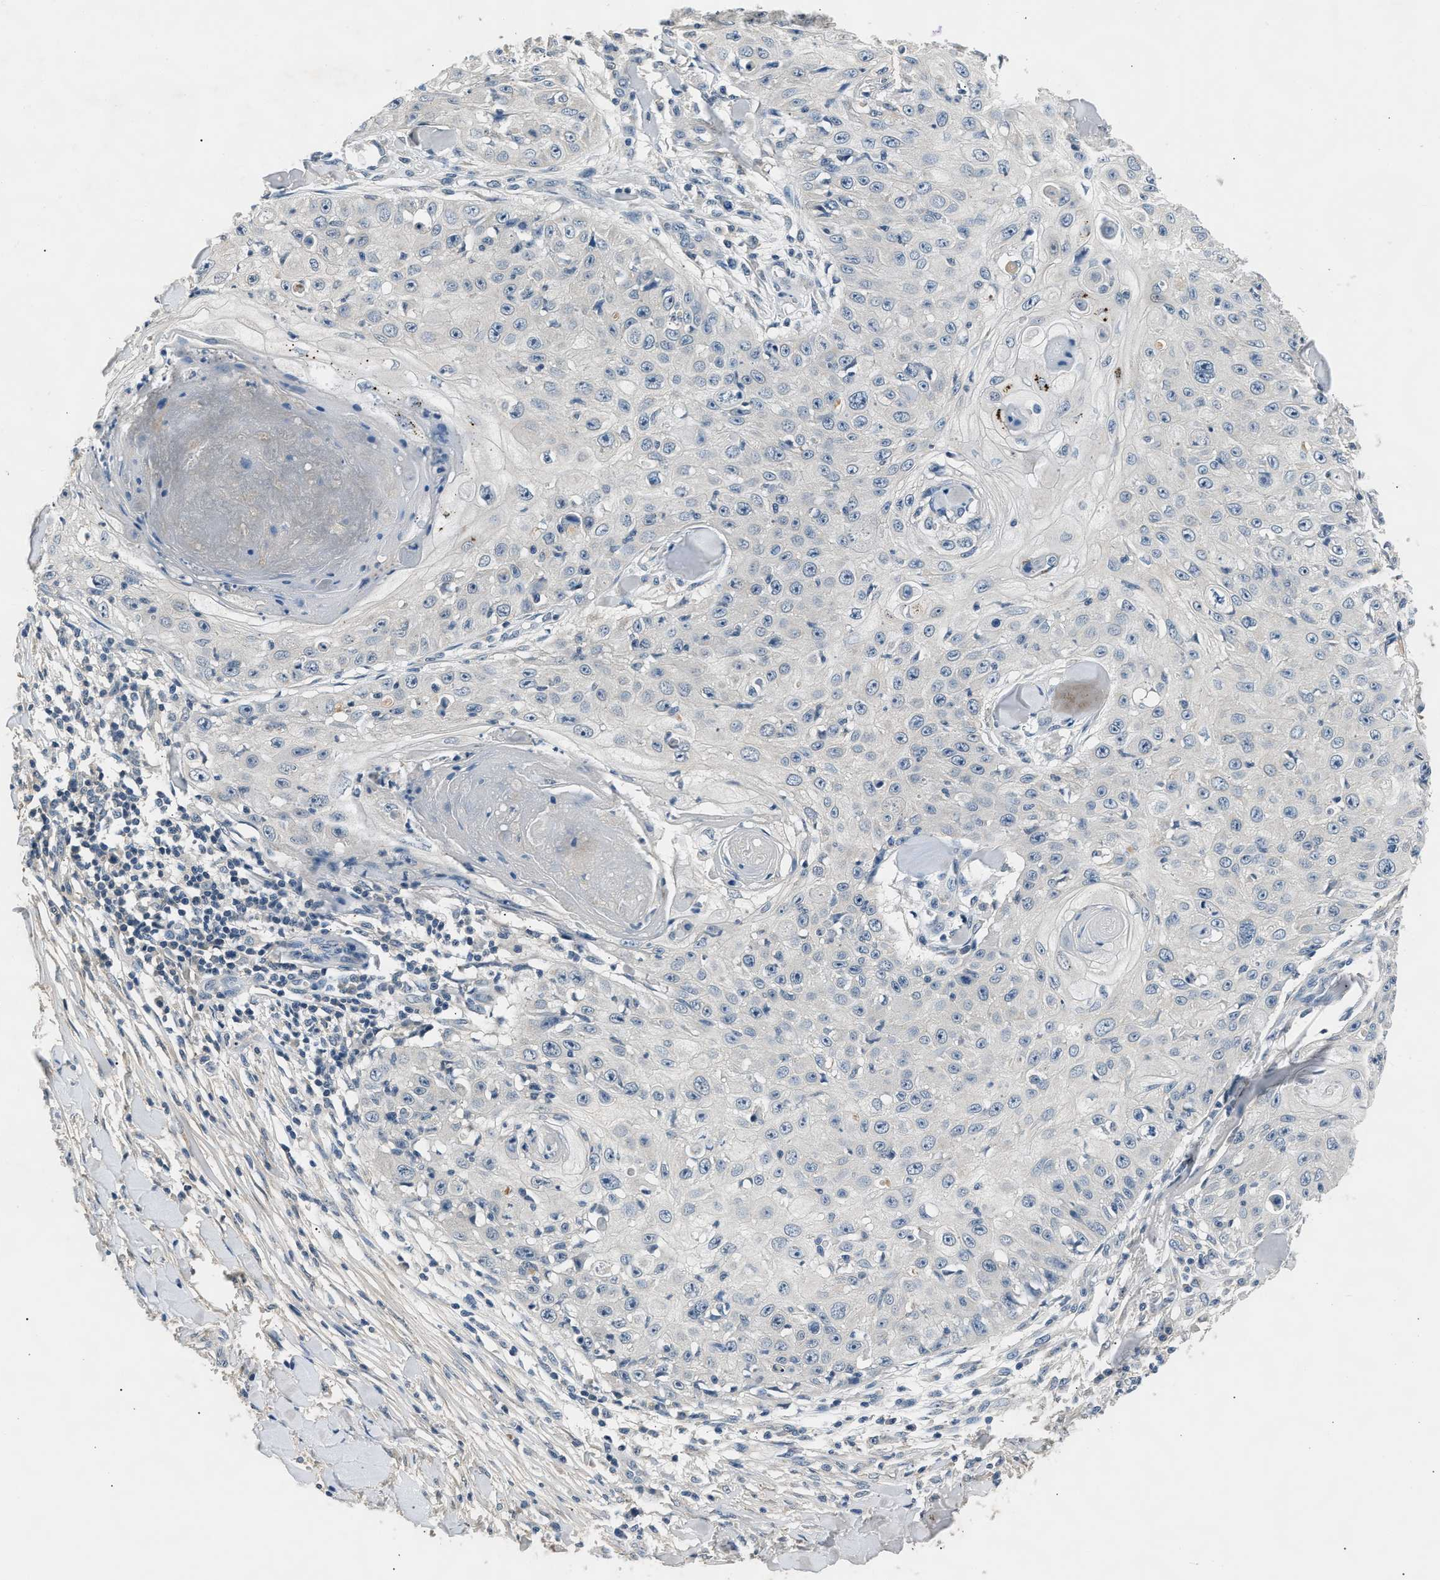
{"staining": {"intensity": "negative", "quantity": "none", "location": "none"}, "tissue": "skin cancer", "cell_type": "Tumor cells", "image_type": "cancer", "snomed": [{"axis": "morphology", "description": "Squamous cell carcinoma, NOS"}, {"axis": "topography", "description": "Skin"}], "caption": "Photomicrograph shows no protein positivity in tumor cells of skin squamous cell carcinoma tissue.", "gene": "INHA", "patient": {"sex": "male", "age": 86}}